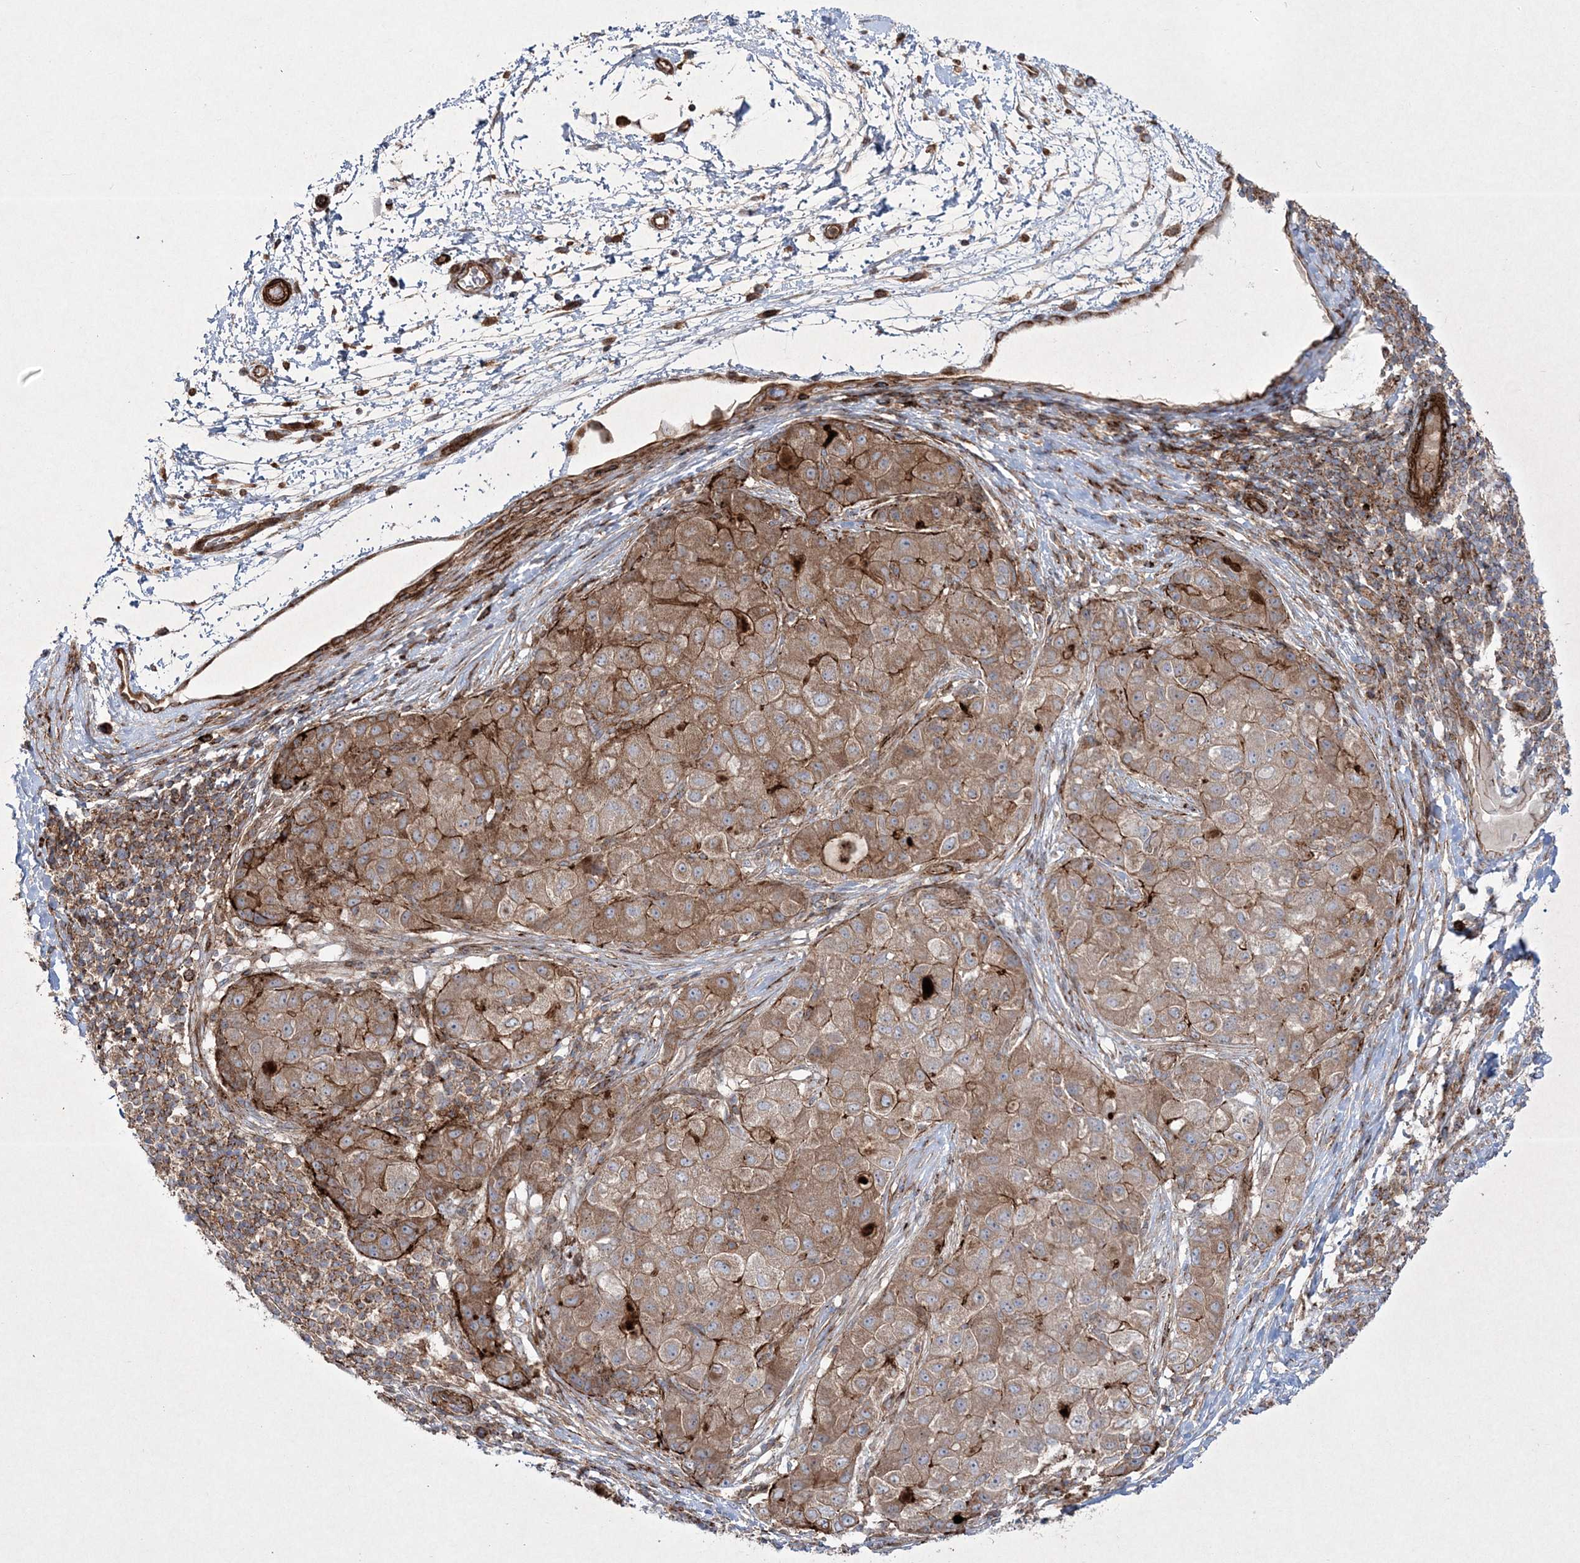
{"staining": {"intensity": "moderate", "quantity": ">75%", "location": "cytoplasmic/membranous"}, "tissue": "liver cancer", "cell_type": "Tumor cells", "image_type": "cancer", "snomed": [{"axis": "morphology", "description": "Carcinoma, Hepatocellular, NOS"}, {"axis": "topography", "description": "Liver"}], "caption": "Immunohistochemical staining of liver cancer (hepatocellular carcinoma) reveals medium levels of moderate cytoplasmic/membranous protein positivity in about >75% of tumor cells.", "gene": "RICTOR", "patient": {"sex": "male", "age": 80}}